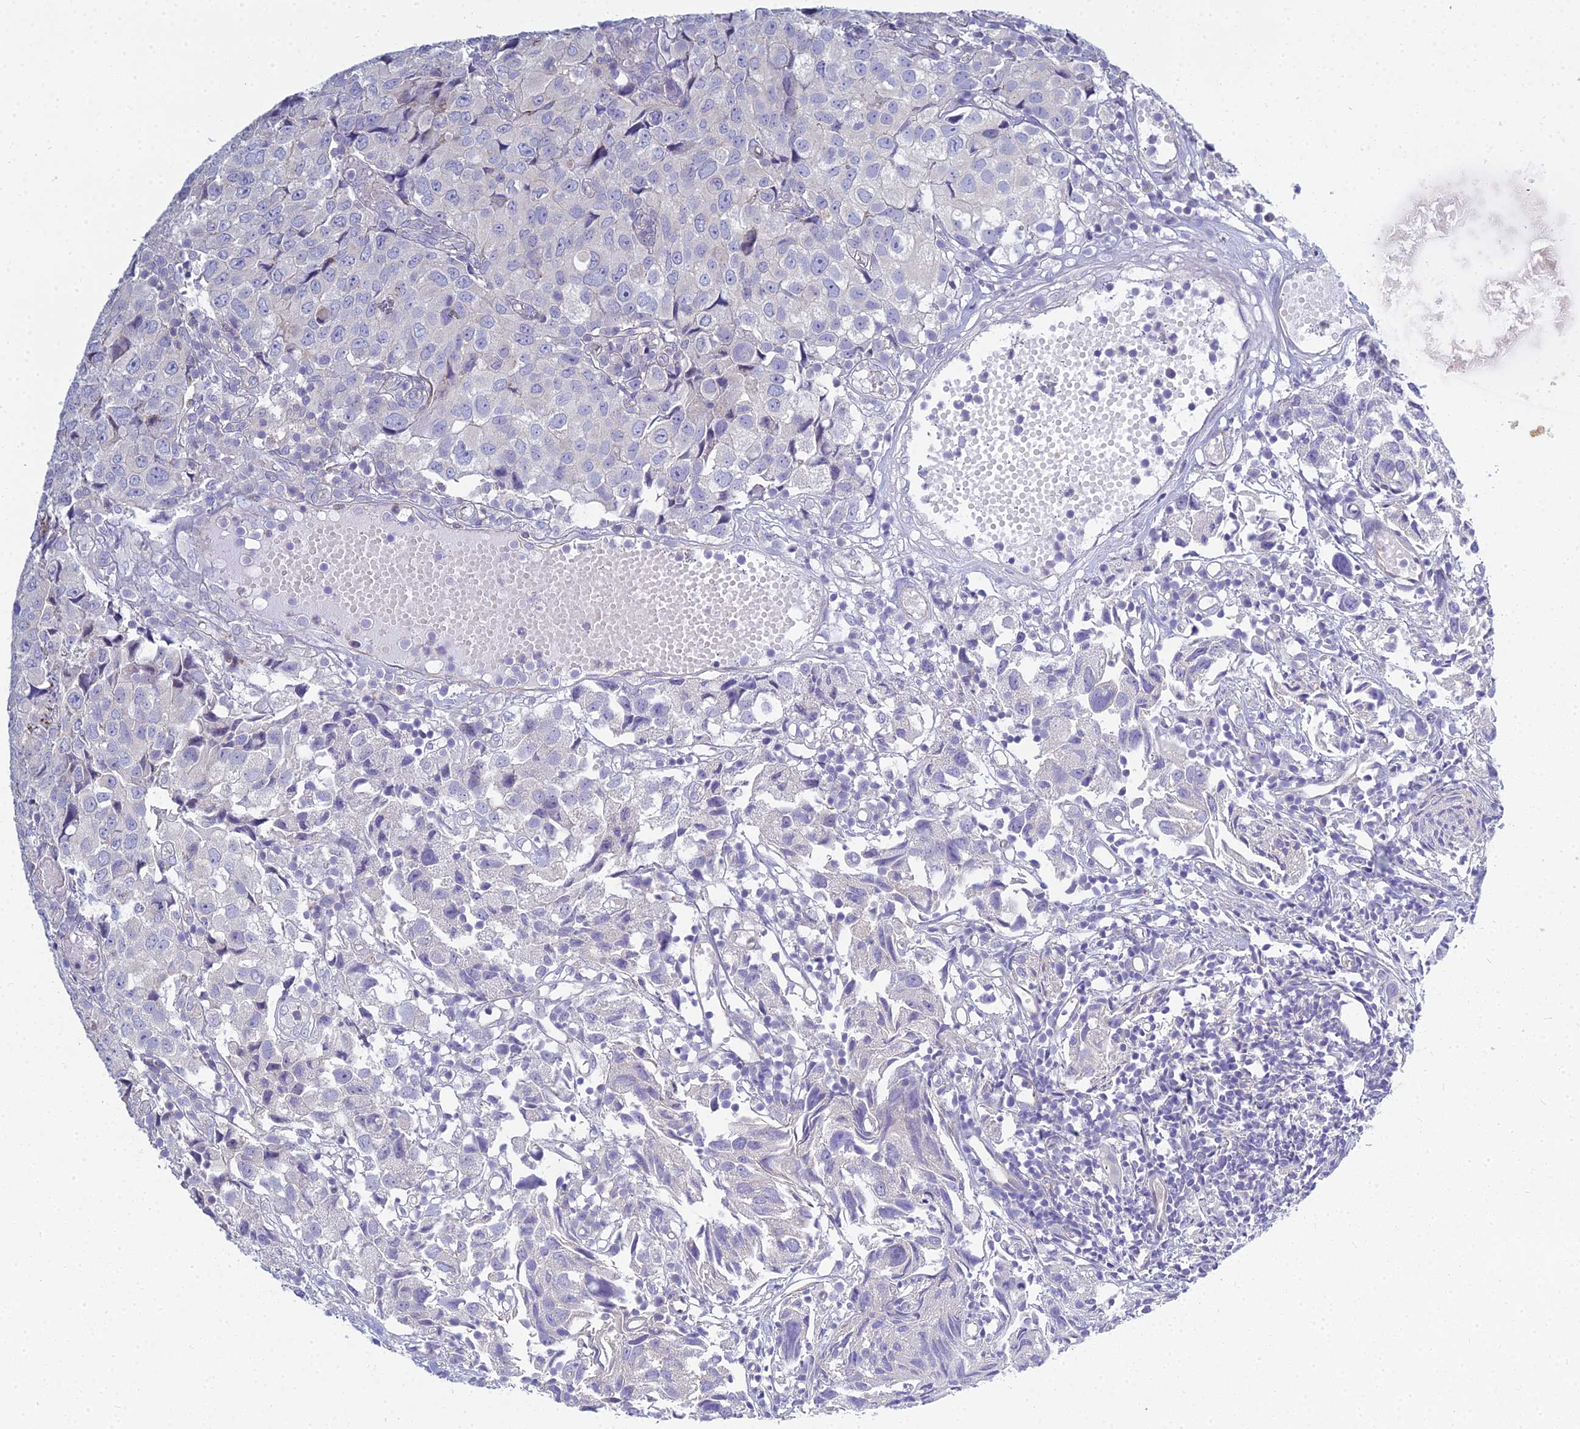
{"staining": {"intensity": "negative", "quantity": "none", "location": "none"}, "tissue": "urothelial cancer", "cell_type": "Tumor cells", "image_type": "cancer", "snomed": [{"axis": "morphology", "description": "Urothelial carcinoma, High grade"}, {"axis": "topography", "description": "Urinary bladder"}], "caption": "Protein analysis of high-grade urothelial carcinoma exhibits no significant positivity in tumor cells. (IHC, brightfield microscopy, high magnification).", "gene": "SMIM24", "patient": {"sex": "female", "age": 75}}